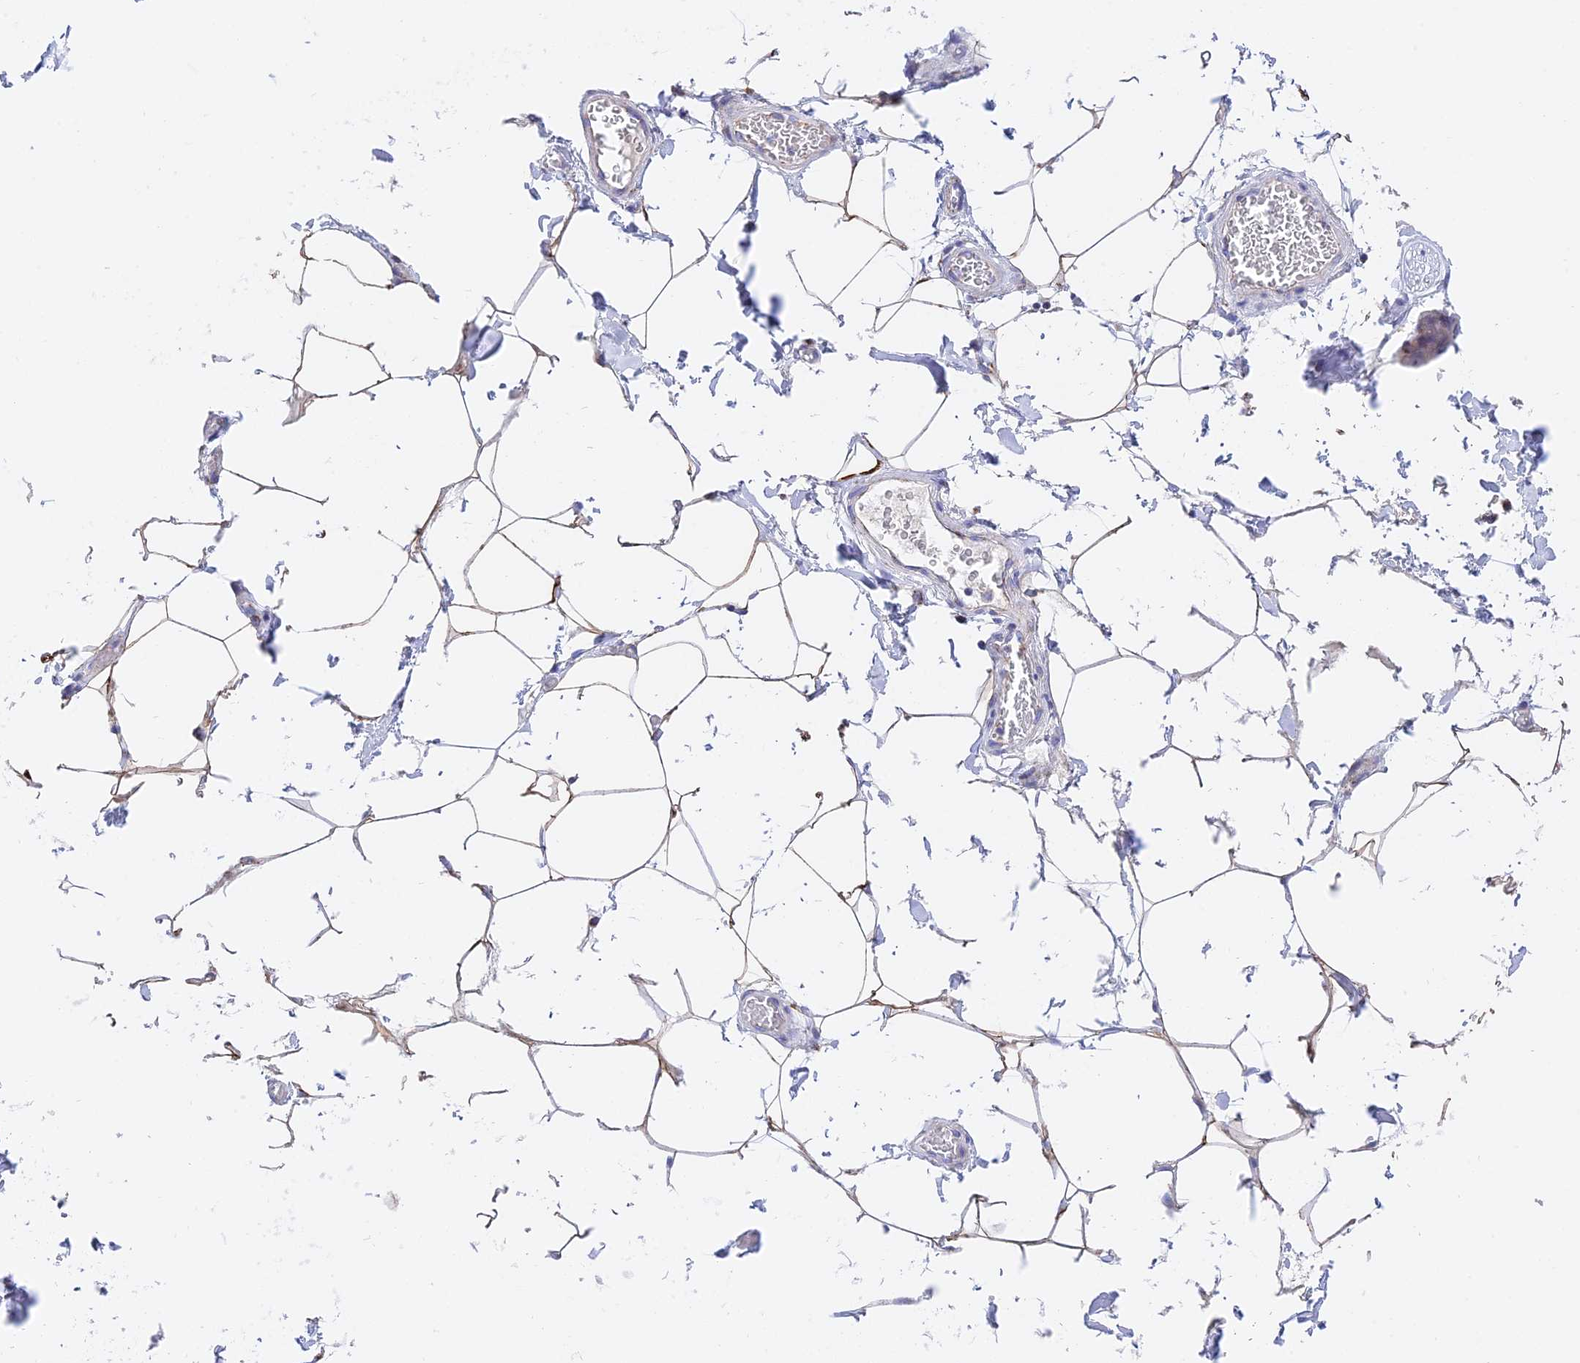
{"staining": {"intensity": "moderate", "quantity": ">75%", "location": "cytoplasmic/membranous"}, "tissue": "adipose tissue", "cell_type": "Adipocytes", "image_type": "normal", "snomed": [{"axis": "morphology", "description": "Normal tissue, NOS"}, {"axis": "topography", "description": "Soft tissue"}, {"axis": "topography", "description": "Adipose tissue"}, {"axis": "topography", "description": "Vascular tissue"}, {"axis": "topography", "description": "Peripheral nerve tissue"}], "caption": "Immunohistochemical staining of benign adipose tissue exhibits >75% levels of moderate cytoplasmic/membranous protein positivity in approximately >75% of adipocytes. (IHC, brightfield microscopy, high magnification).", "gene": "HSDL2", "patient": {"sex": "male", "age": 46}}